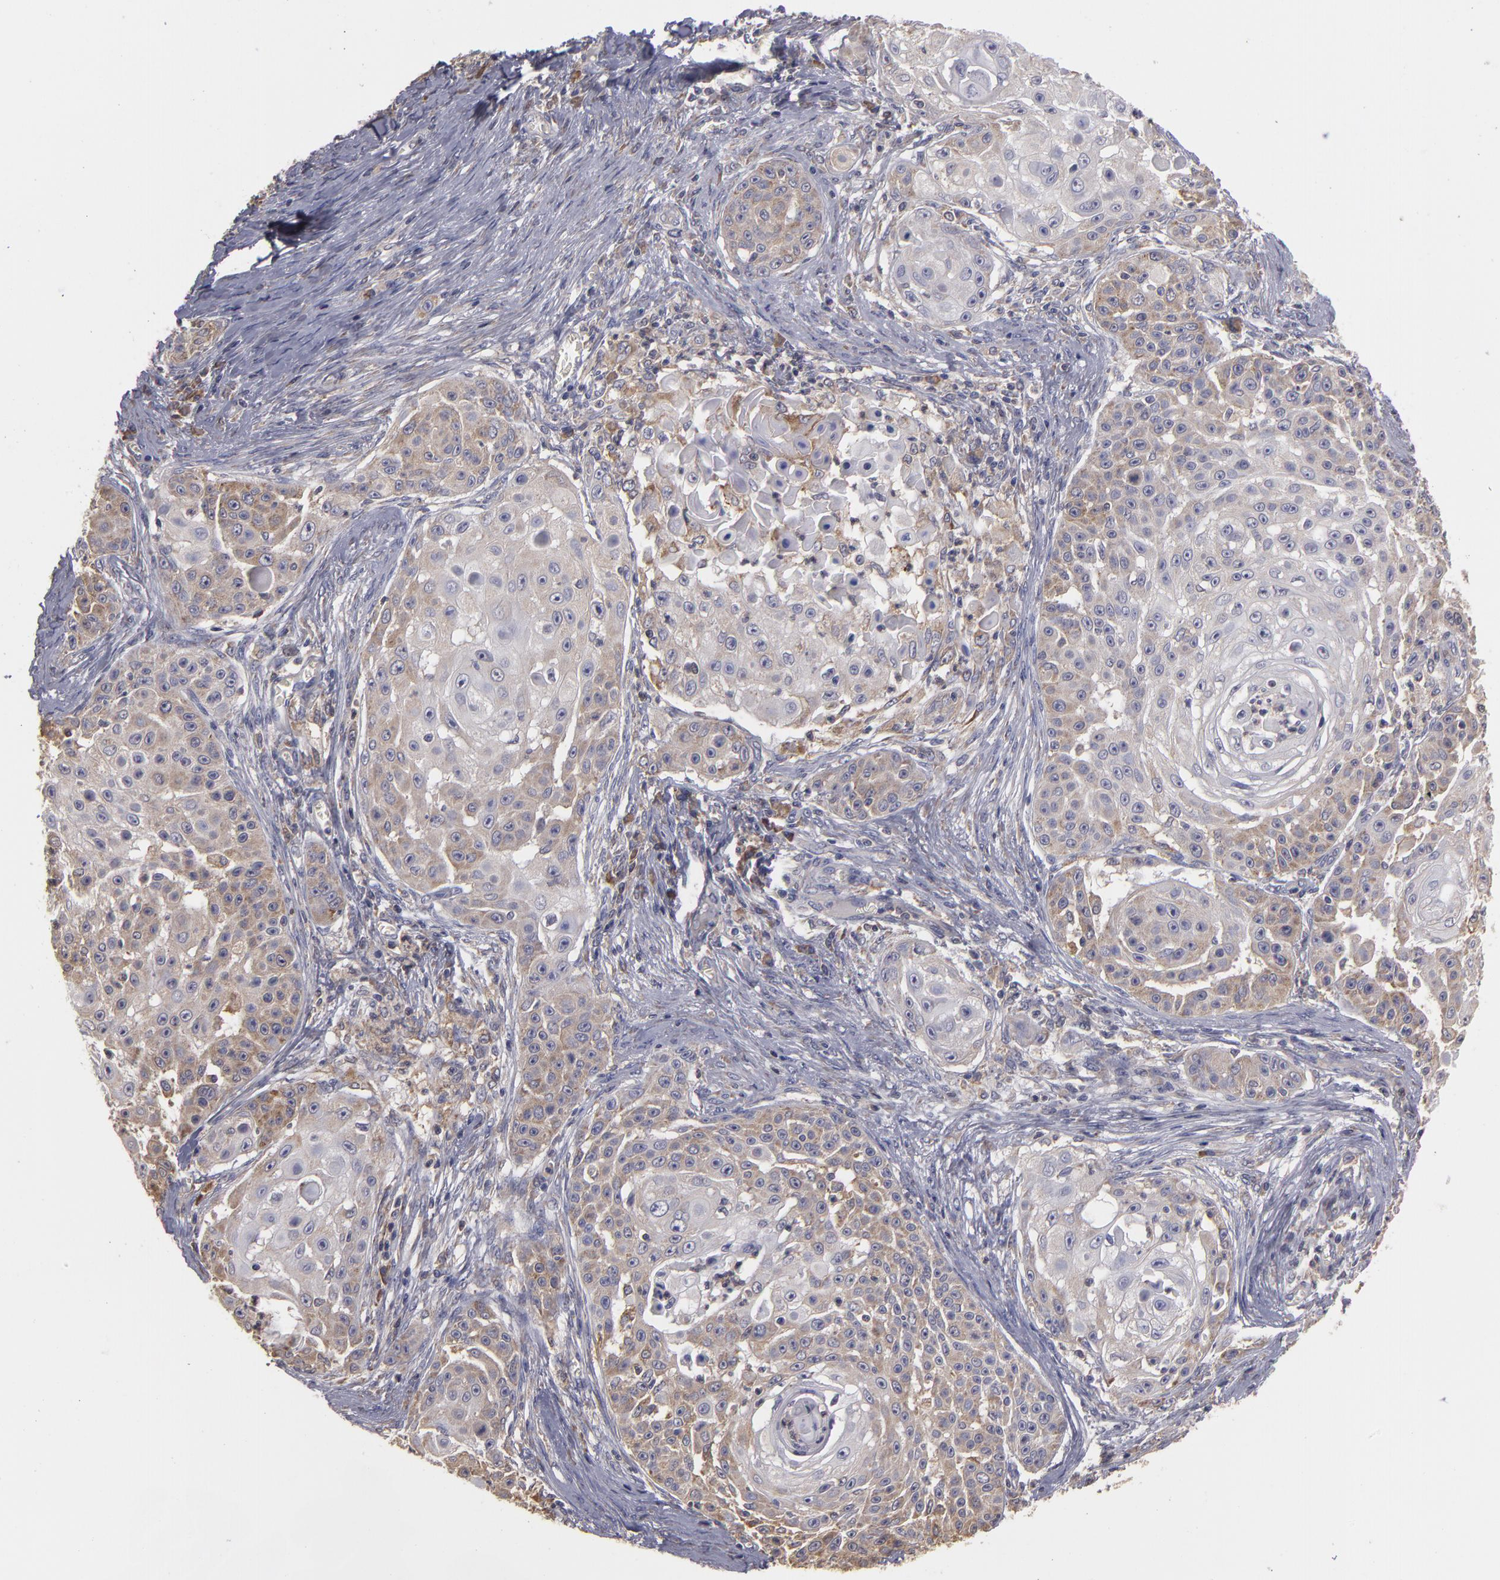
{"staining": {"intensity": "moderate", "quantity": ">75%", "location": "cytoplasmic/membranous"}, "tissue": "skin cancer", "cell_type": "Tumor cells", "image_type": "cancer", "snomed": [{"axis": "morphology", "description": "Squamous cell carcinoma, NOS"}, {"axis": "topography", "description": "Skin"}], "caption": "A high-resolution histopathology image shows IHC staining of squamous cell carcinoma (skin), which demonstrates moderate cytoplasmic/membranous expression in about >75% of tumor cells.", "gene": "MTHFD1", "patient": {"sex": "female", "age": 57}}